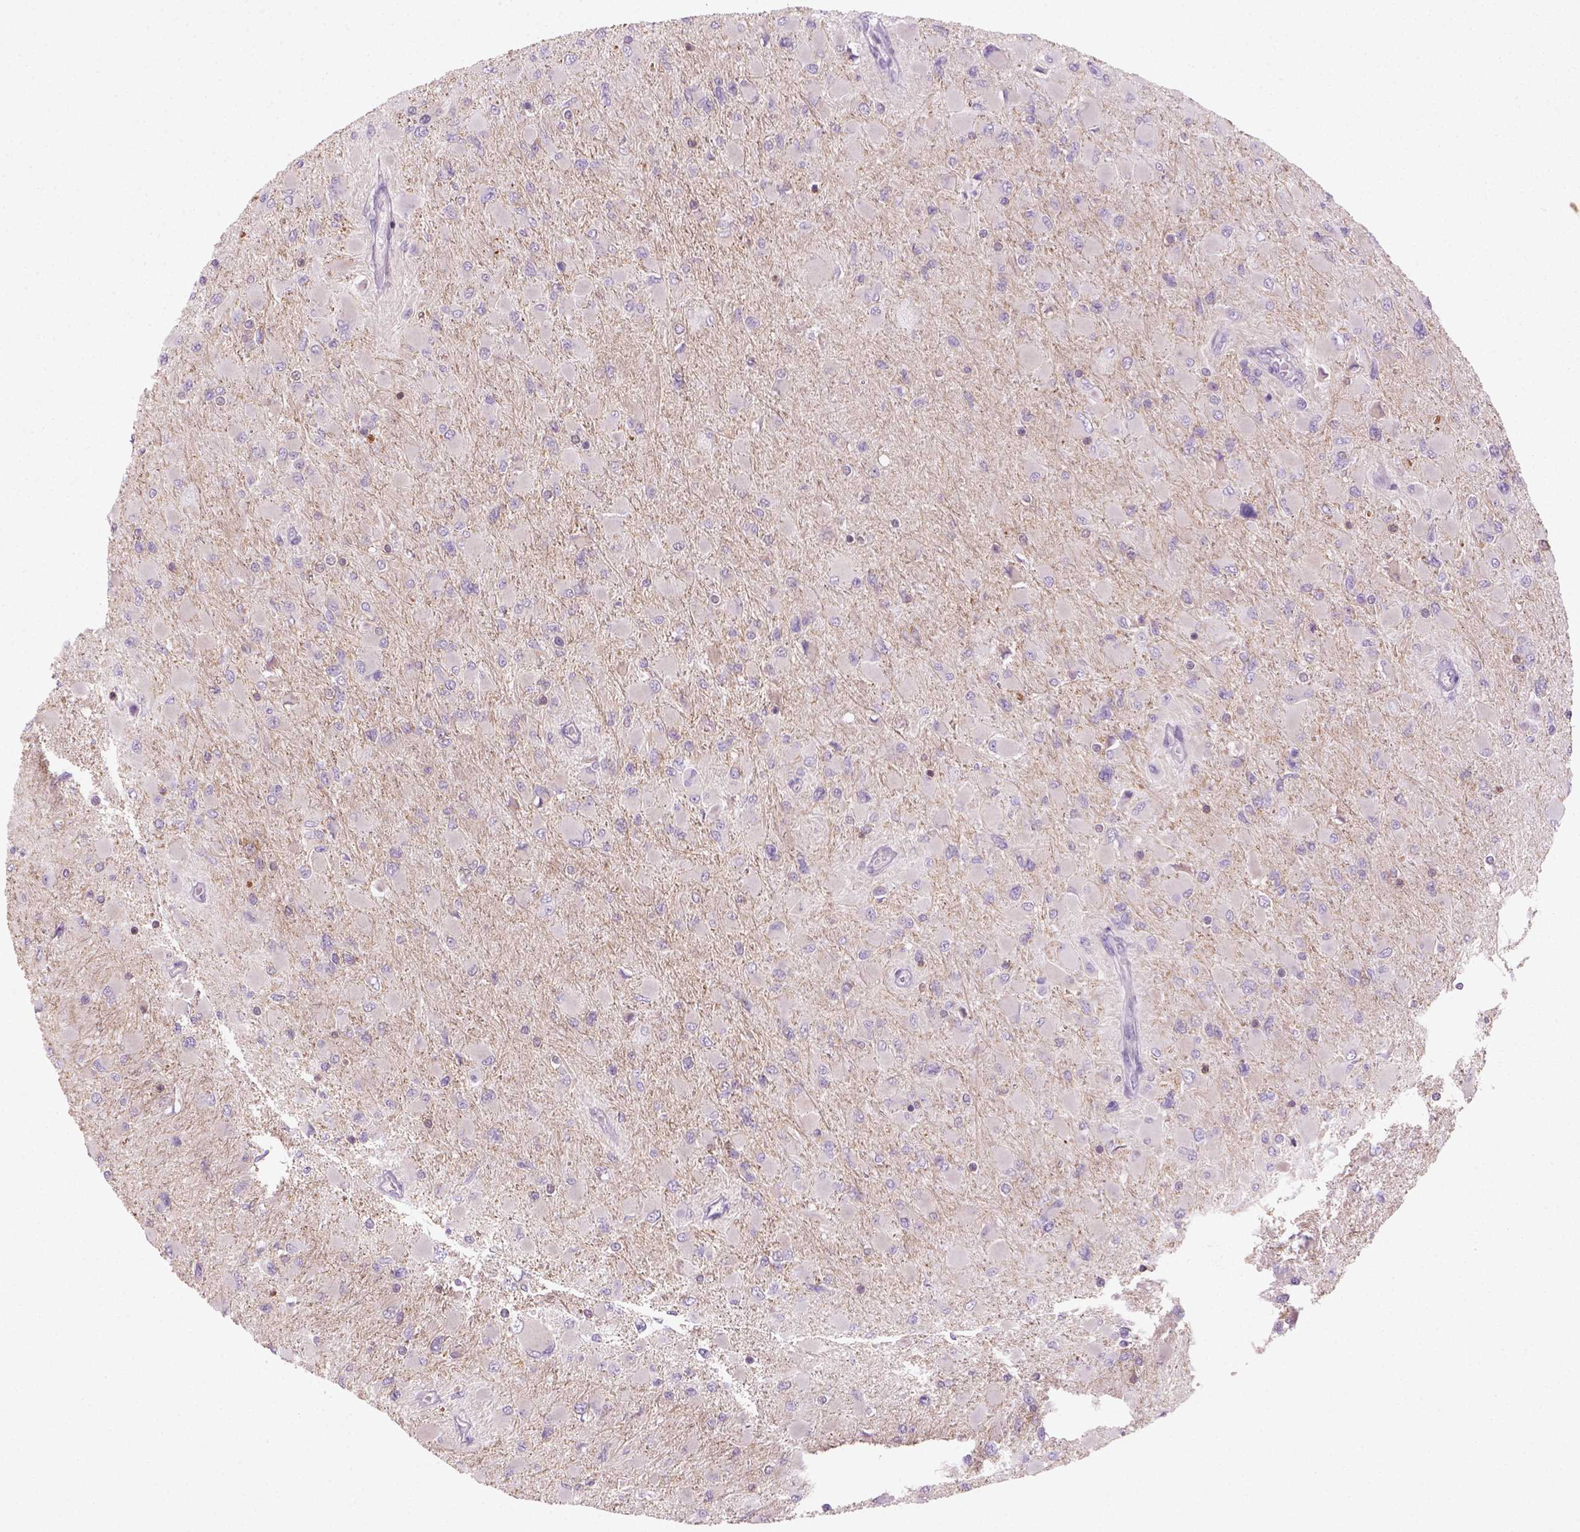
{"staining": {"intensity": "negative", "quantity": "none", "location": "none"}, "tissue": "glioma", "cell_type": "Tumor cells", "image_type": "cancer", "snomed": [{"axis": "morphology", "description": "Glioma, malignant, High grade"}, {"axis": "topography", "description": "Cerebral cortex"}], "caption": "Tumor cells show no significant positivity in glioma.", "gene": "GOT1", "patient": {"sex": "female", "age": 36}}